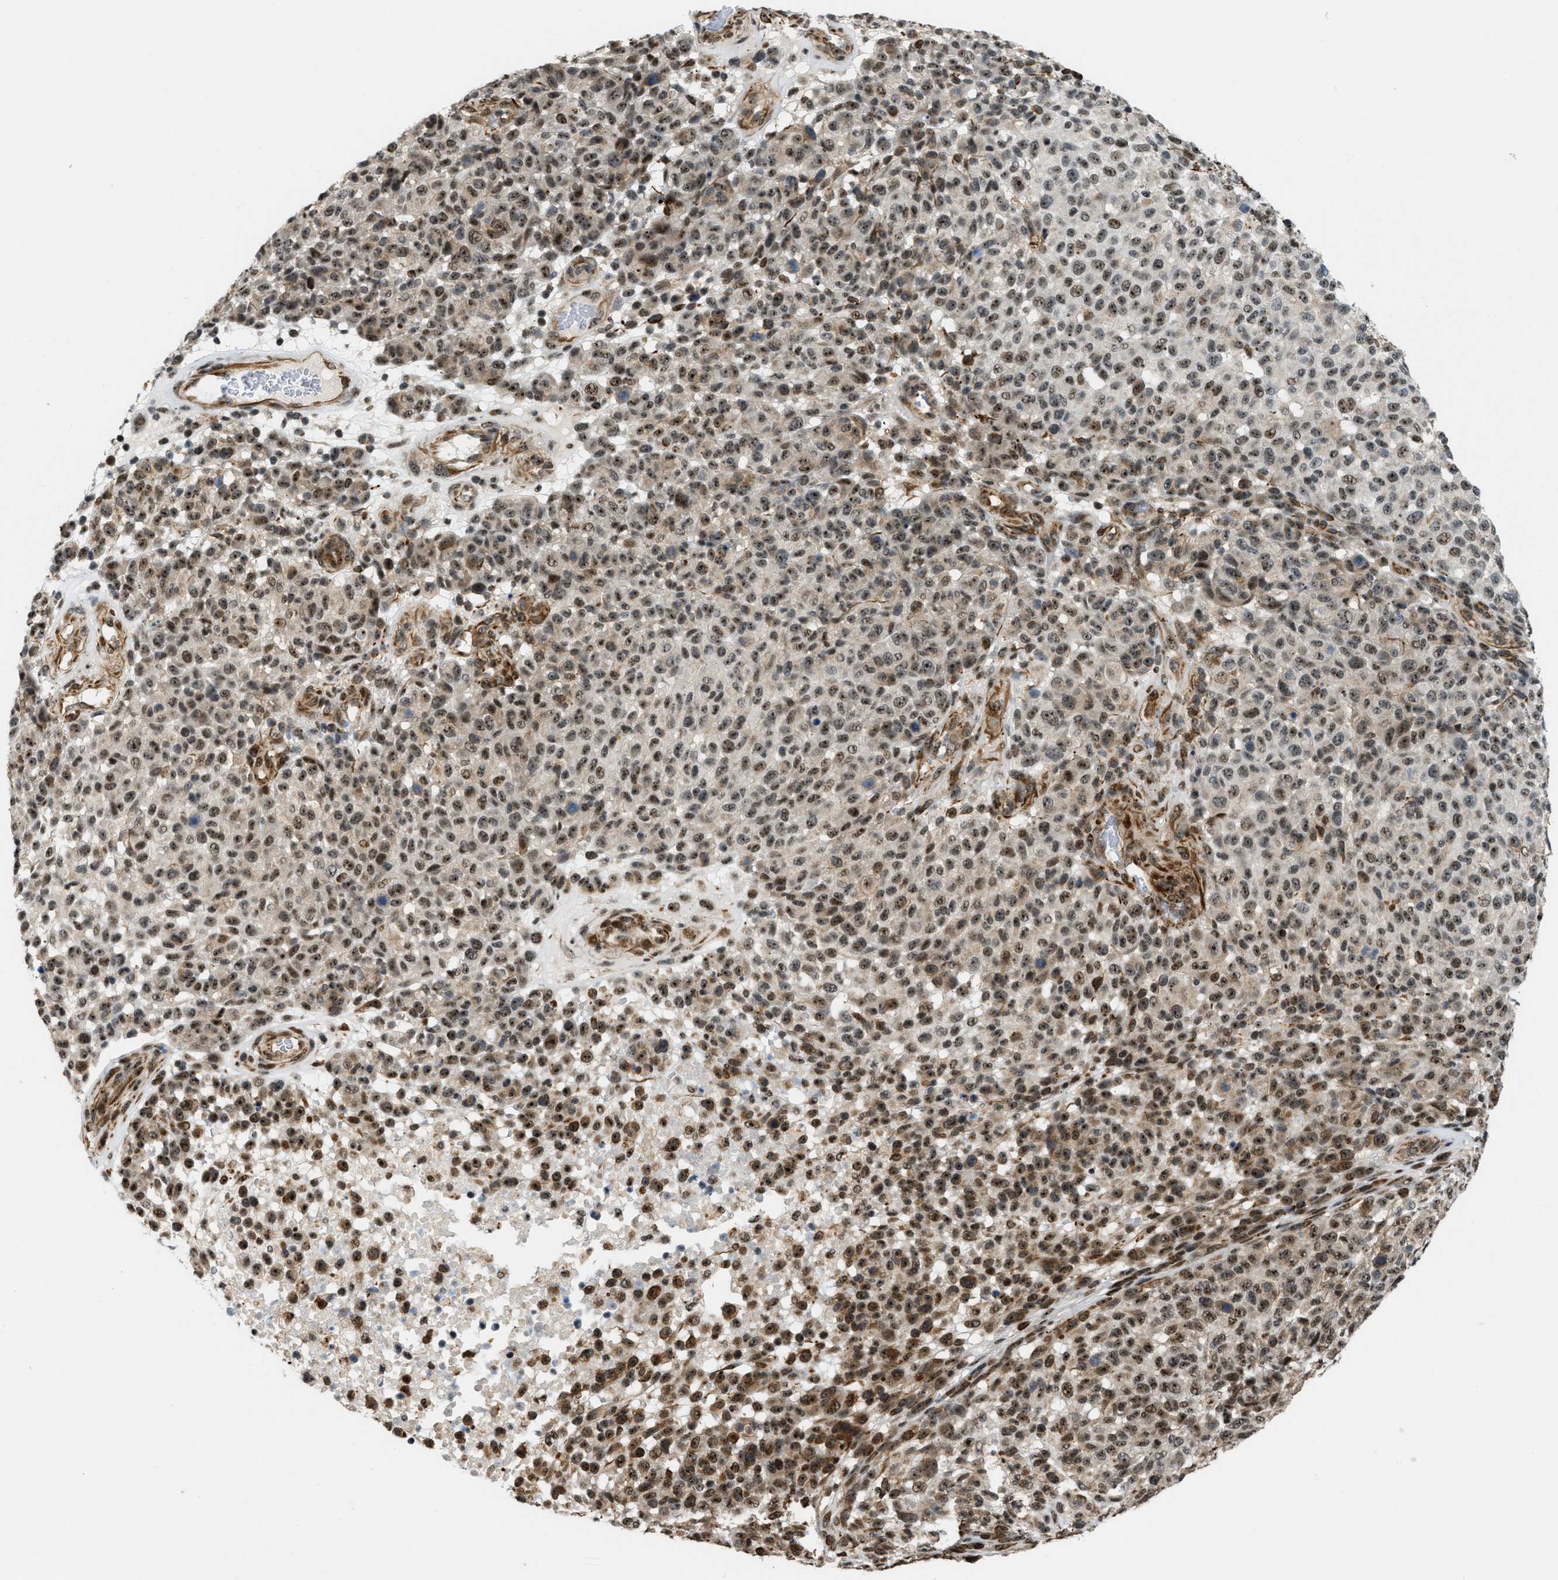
{"staining": {"intensity": "moderate", "quantity": ">75%", "location": "nuclear"}, "tissue": "melanoma", "cell_type": "Tumor cells", "image_type": "cancer", "snomed": [{"axis": "morphology", "description": "Malignant melanoma, NOS"}, {"axis": "topography", "description": "Skin"}], "caption": "Brown immunohistochemical staining in human melanoma shows moderate nuclear expression in approximately >75% of tumor cells.", "gene": "E2F1", "patient": {"sex": "male", "age": 59}}